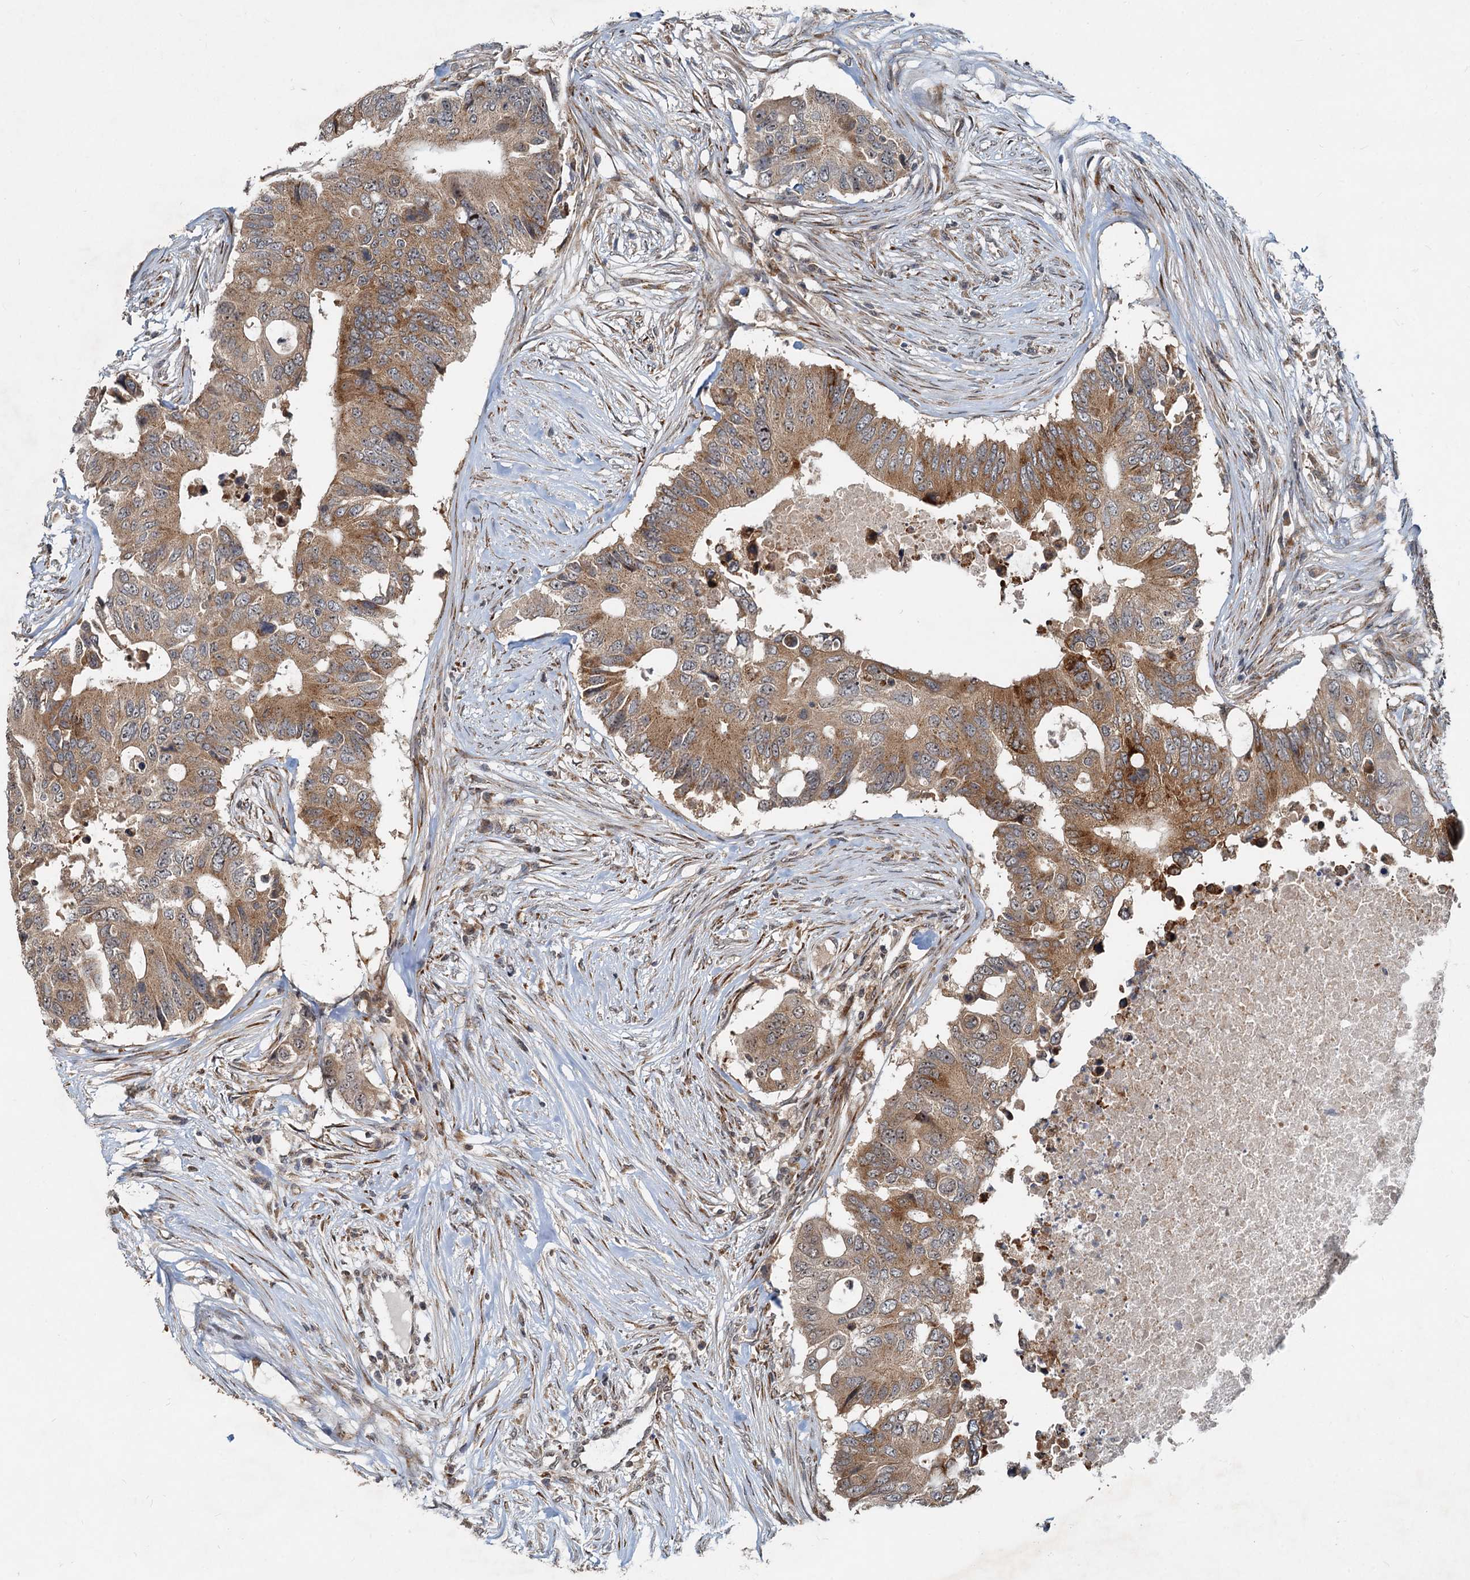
{"staining": {"intensity": "moderate", "quantity": ">75%", "location": "cytoplasmic/membranous"}, "tissue": "colorectal cancer", "cell_type": "Tumor cells", "image_type": "cancer", "snomed": [{"axis": "morphology", "description": "Adenocarcinoma, NOS"}, {"axis": "topography", "description": "Colon"}], "caption": "IHC (DAB) staining of adenocarcinoma (colorectal) exhibits moderate cytoplasmic/membranous protein expression in about >75% of tumor cells.", "gene": "CEP68", "patient": {"sex": "male", "age": 71}}